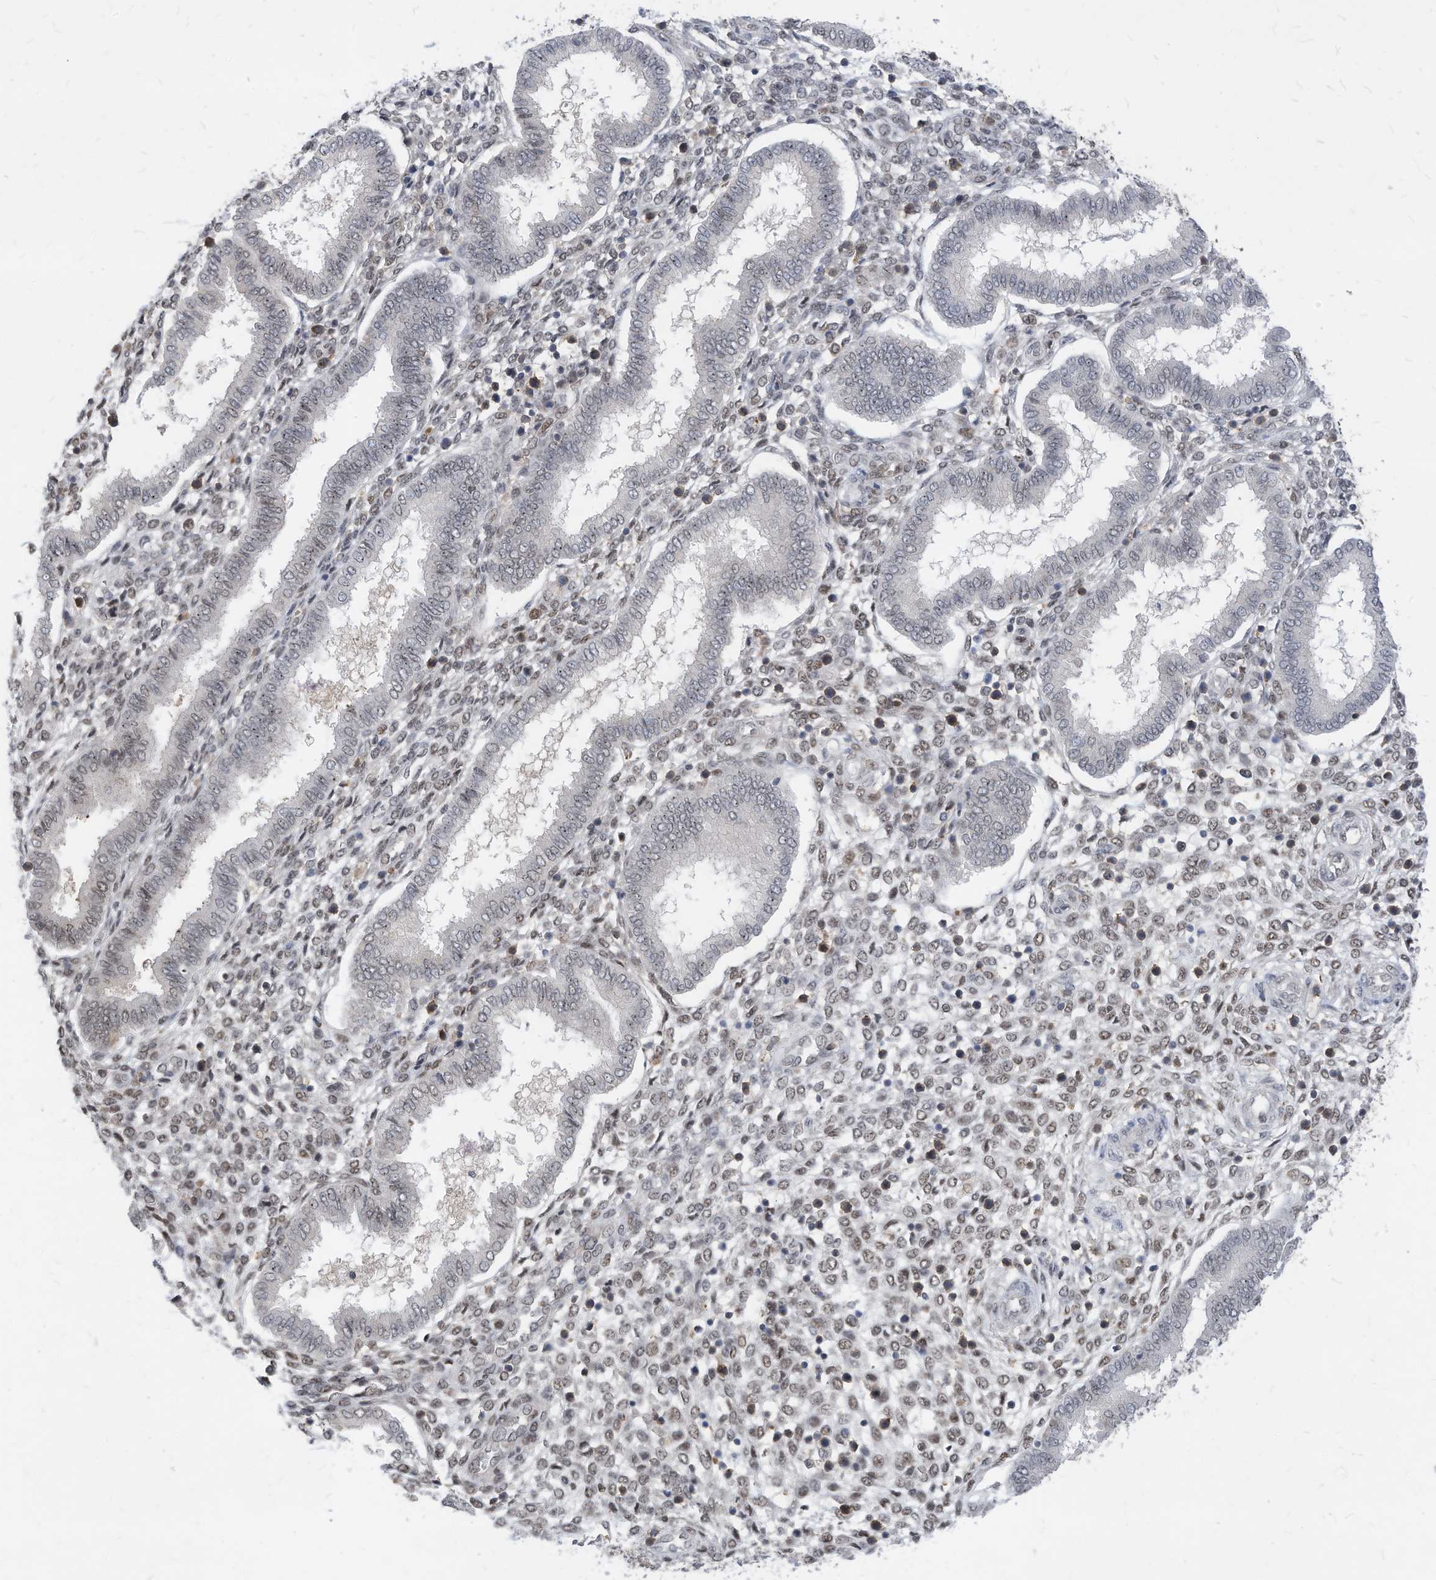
{"staining": {"intensity": "weak", "quantity": "<25%", "location": "nuclear"}, "tissue": "endometrium", "cell_type": "Cells in endometrial stroma", "image_type": "normal", "snomed": [{"axis": "morphology", "description": "Normal tissue, NOS"}, {"axis": "topography", "description": "Endometrium"}], "caption": "Human endometrium stained for a protein using immunohistochemistry displays no positivity in cells in endometrial stroma.", "gene": "KPNB1", "patient": {"sex": "female", "age": 24}}